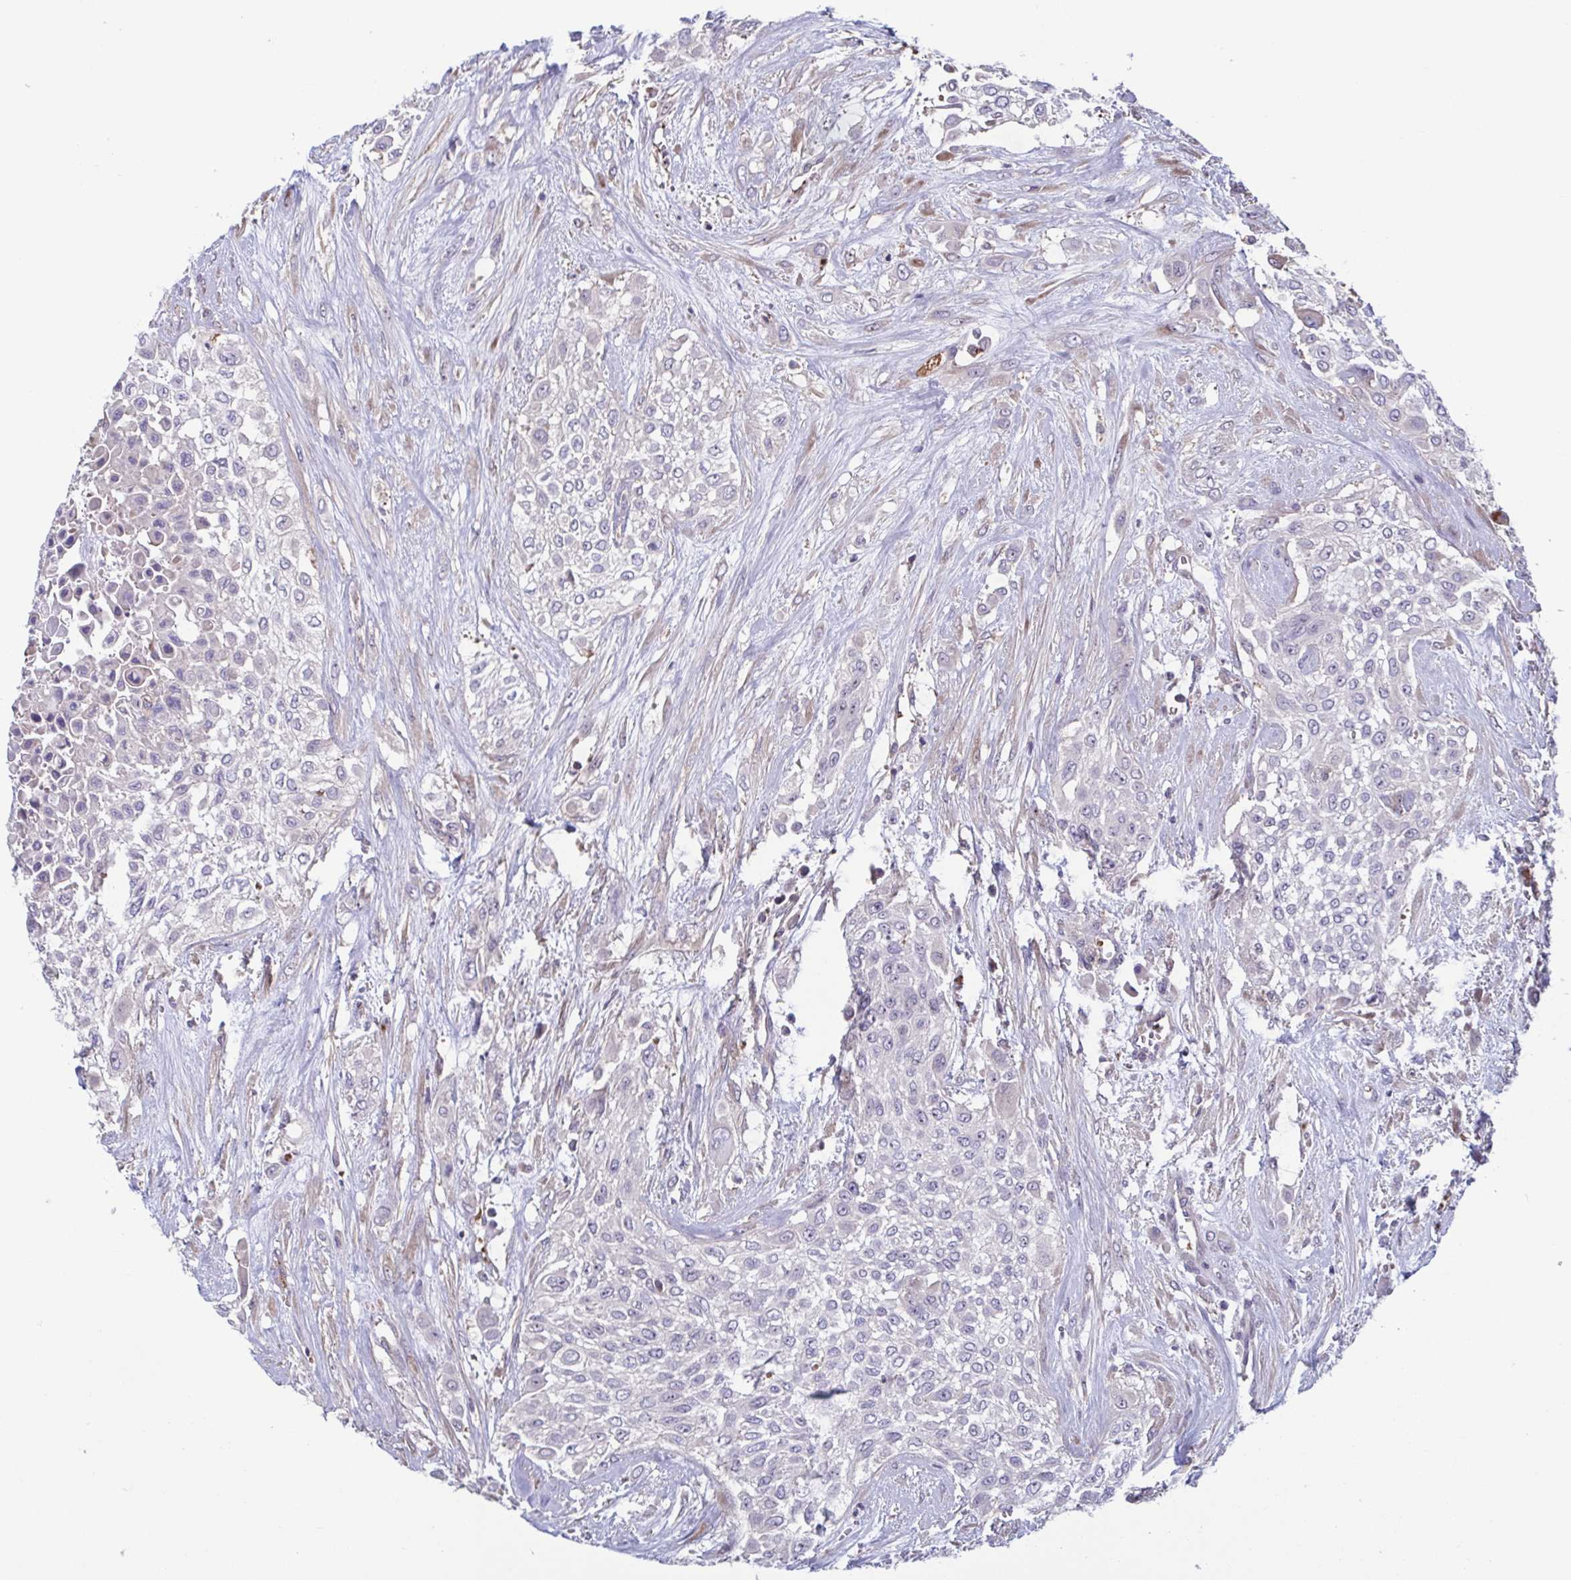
{"staining": {"intensity": "negative", "quantity": "none", "location": "none"}, "tissue": "urothelial cancer", "cell_type": "Tumor cells", "image_type": "cancer", "snomed": [{"axis": "morphology", "description": "Urothelial carcinoma, High grade"}, {"axis": "topography", "description": "Urinary bladder"}], "caption": "Immunohistochemistry (IHC) micrograph of human urothelial cancer stained for a protein (brown), which exhibits no staining in tumor cells.", "gene": "LRRC38", "patient": {"sex": "male", "age": 57}}